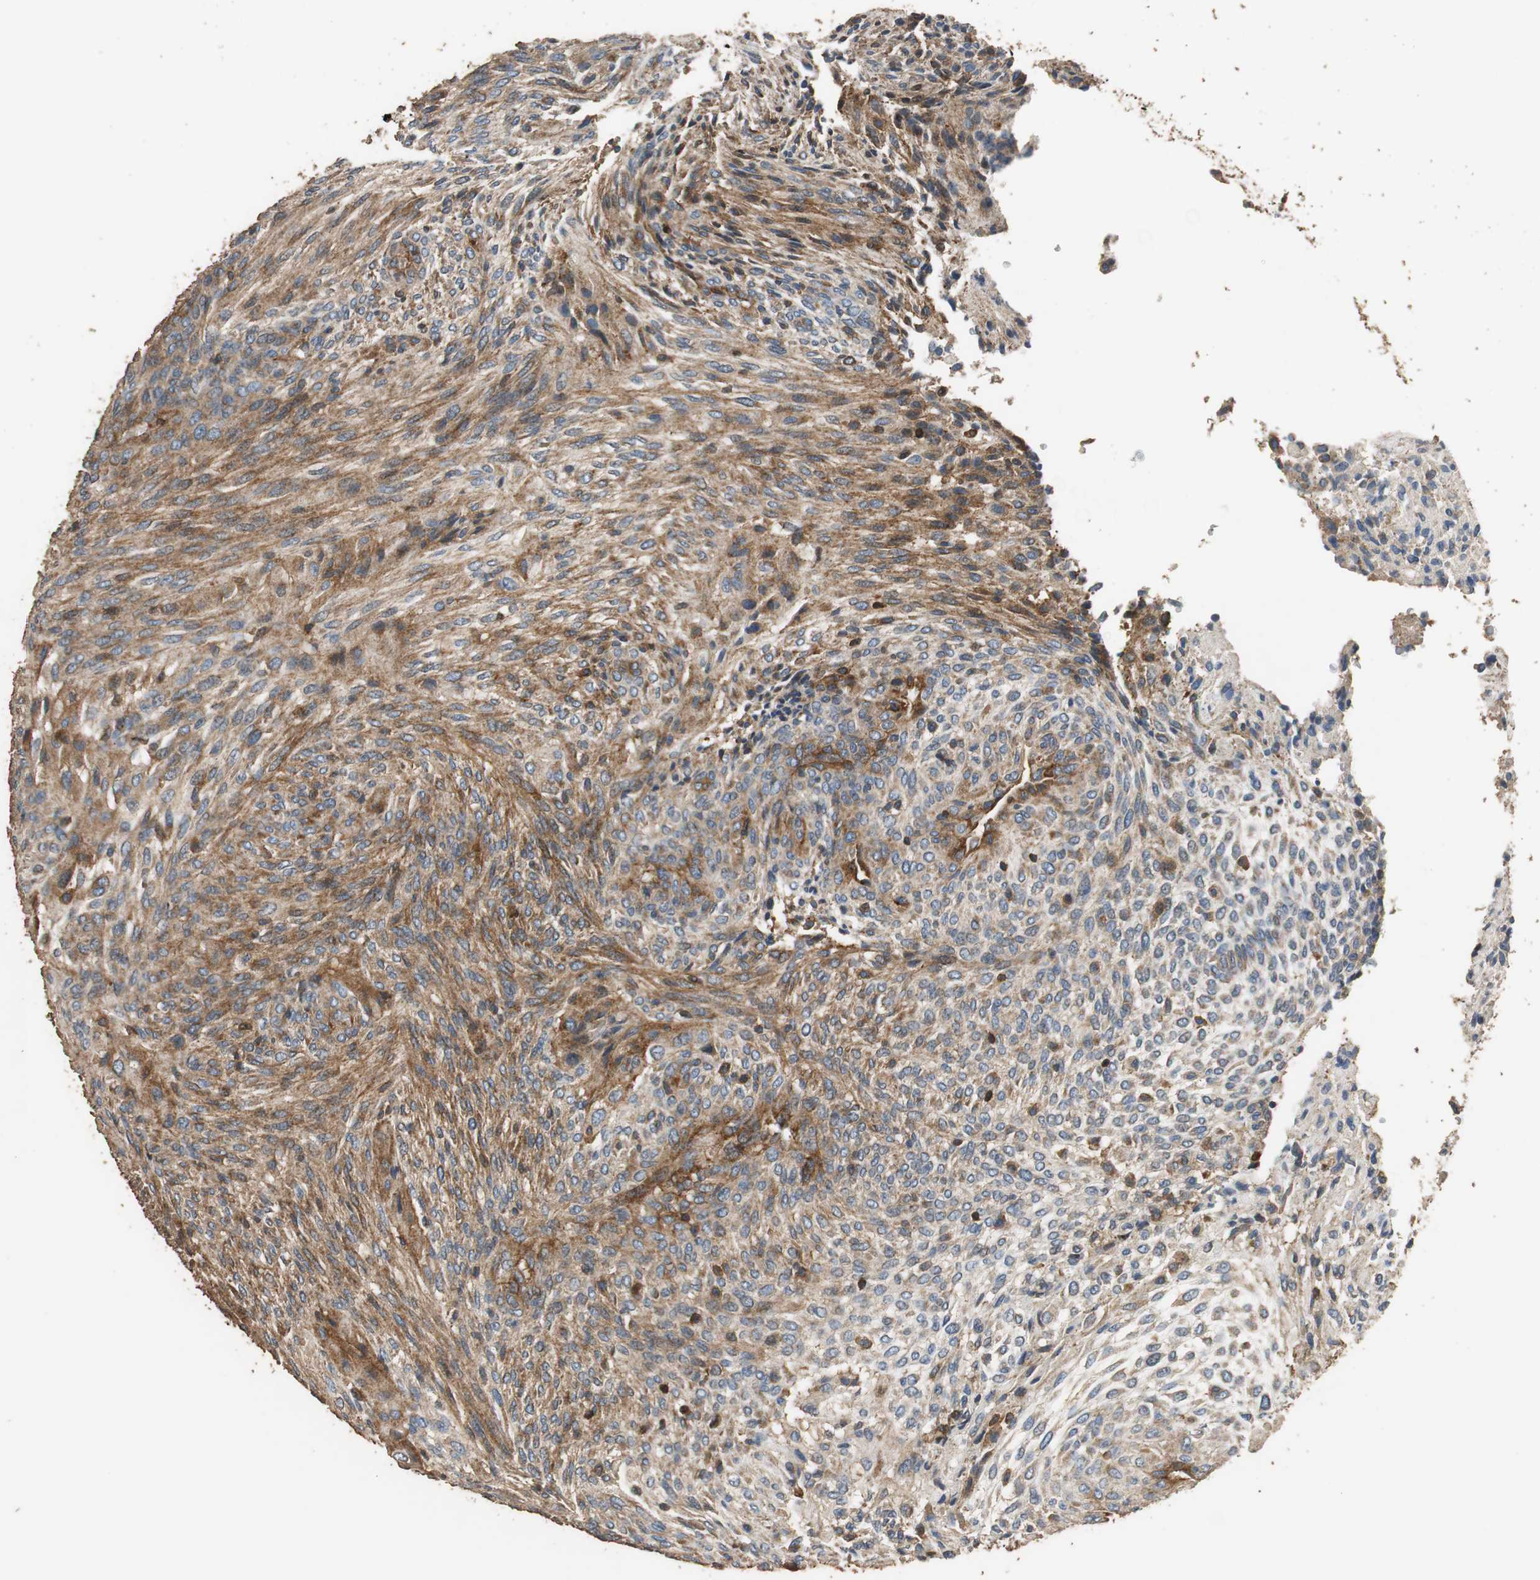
{"staining": {"intensity": "moderate", "quantity": ">75%", "location": "cytoplasmic/membranous"}, "tissue": "glioma", "cell_type": "Tumor cells", "image_type": "cancer", "snomed": [{"axis": "morphology", "description": "Glioma, malignant, High grade"}, {"axis": "topography", "description": "Cerebral cortex"}], "caption": "The photomicrograph displays staining of glioma, revealing moderate cytoplasmic/membranous protein expression (brown color) within tumor cells.", "gene": "PRKRA", "patient": {"sex": "female", "age": 55}}